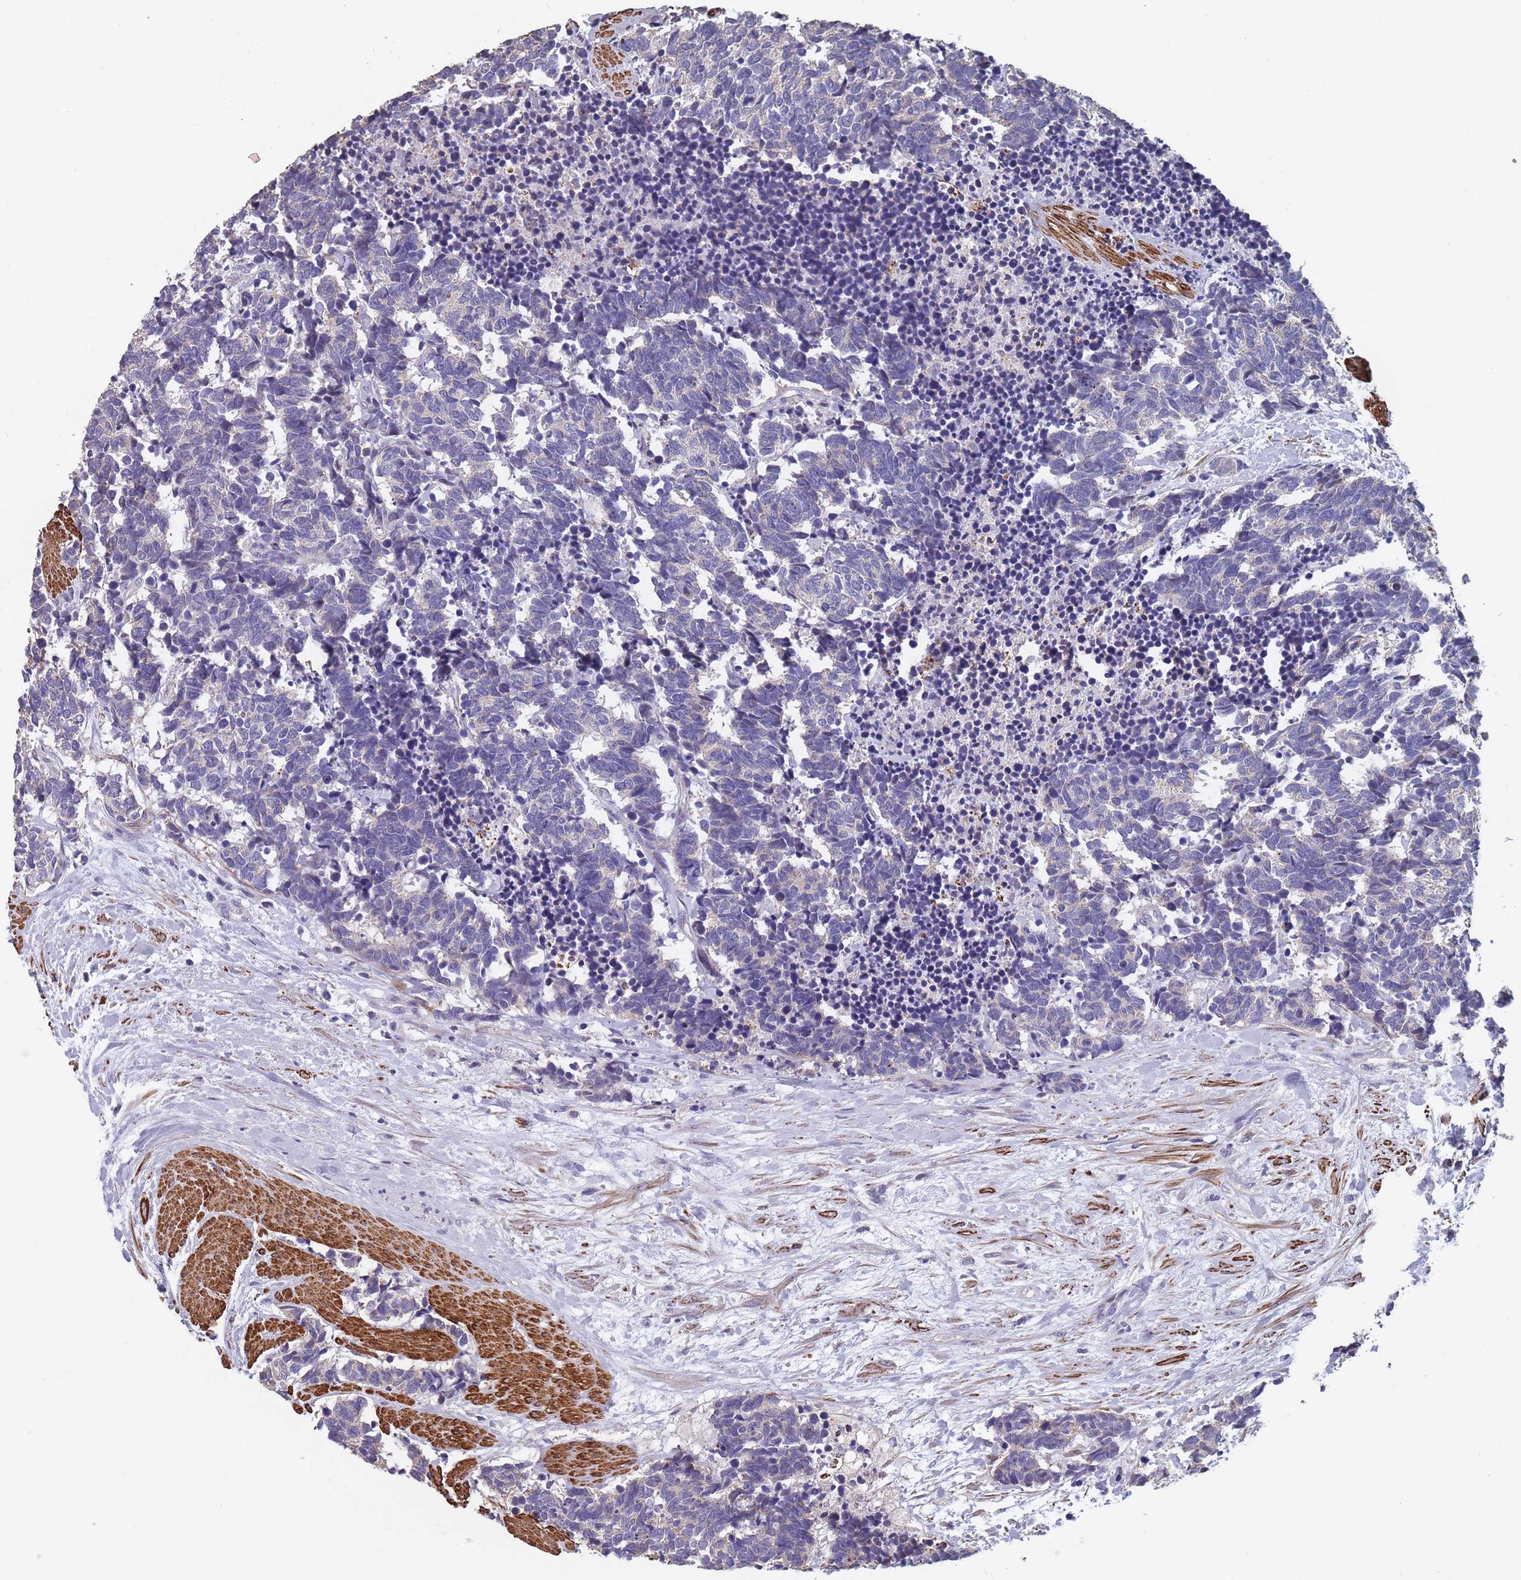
{"staining": {"intensity": "negative", "quantity": "none", "location": "none"}, "tissue": "carcinoid", "cell_type": "Tumor cells", "image_type": "cancer", "snomed": [{"axis": "morphology", "description": "Carcinoma, NOS"}, {"axis": "morphology", "description": "Carcinoid, malignant, NOS"}, {"axis": "topography", "description": "Prostate"}], "caption": "Photomicrograph shows no significant protein expression in tumor cells of carcinoma.", "gene": "TOMM40L", "patient": {"sex": "male", "age": 57}}